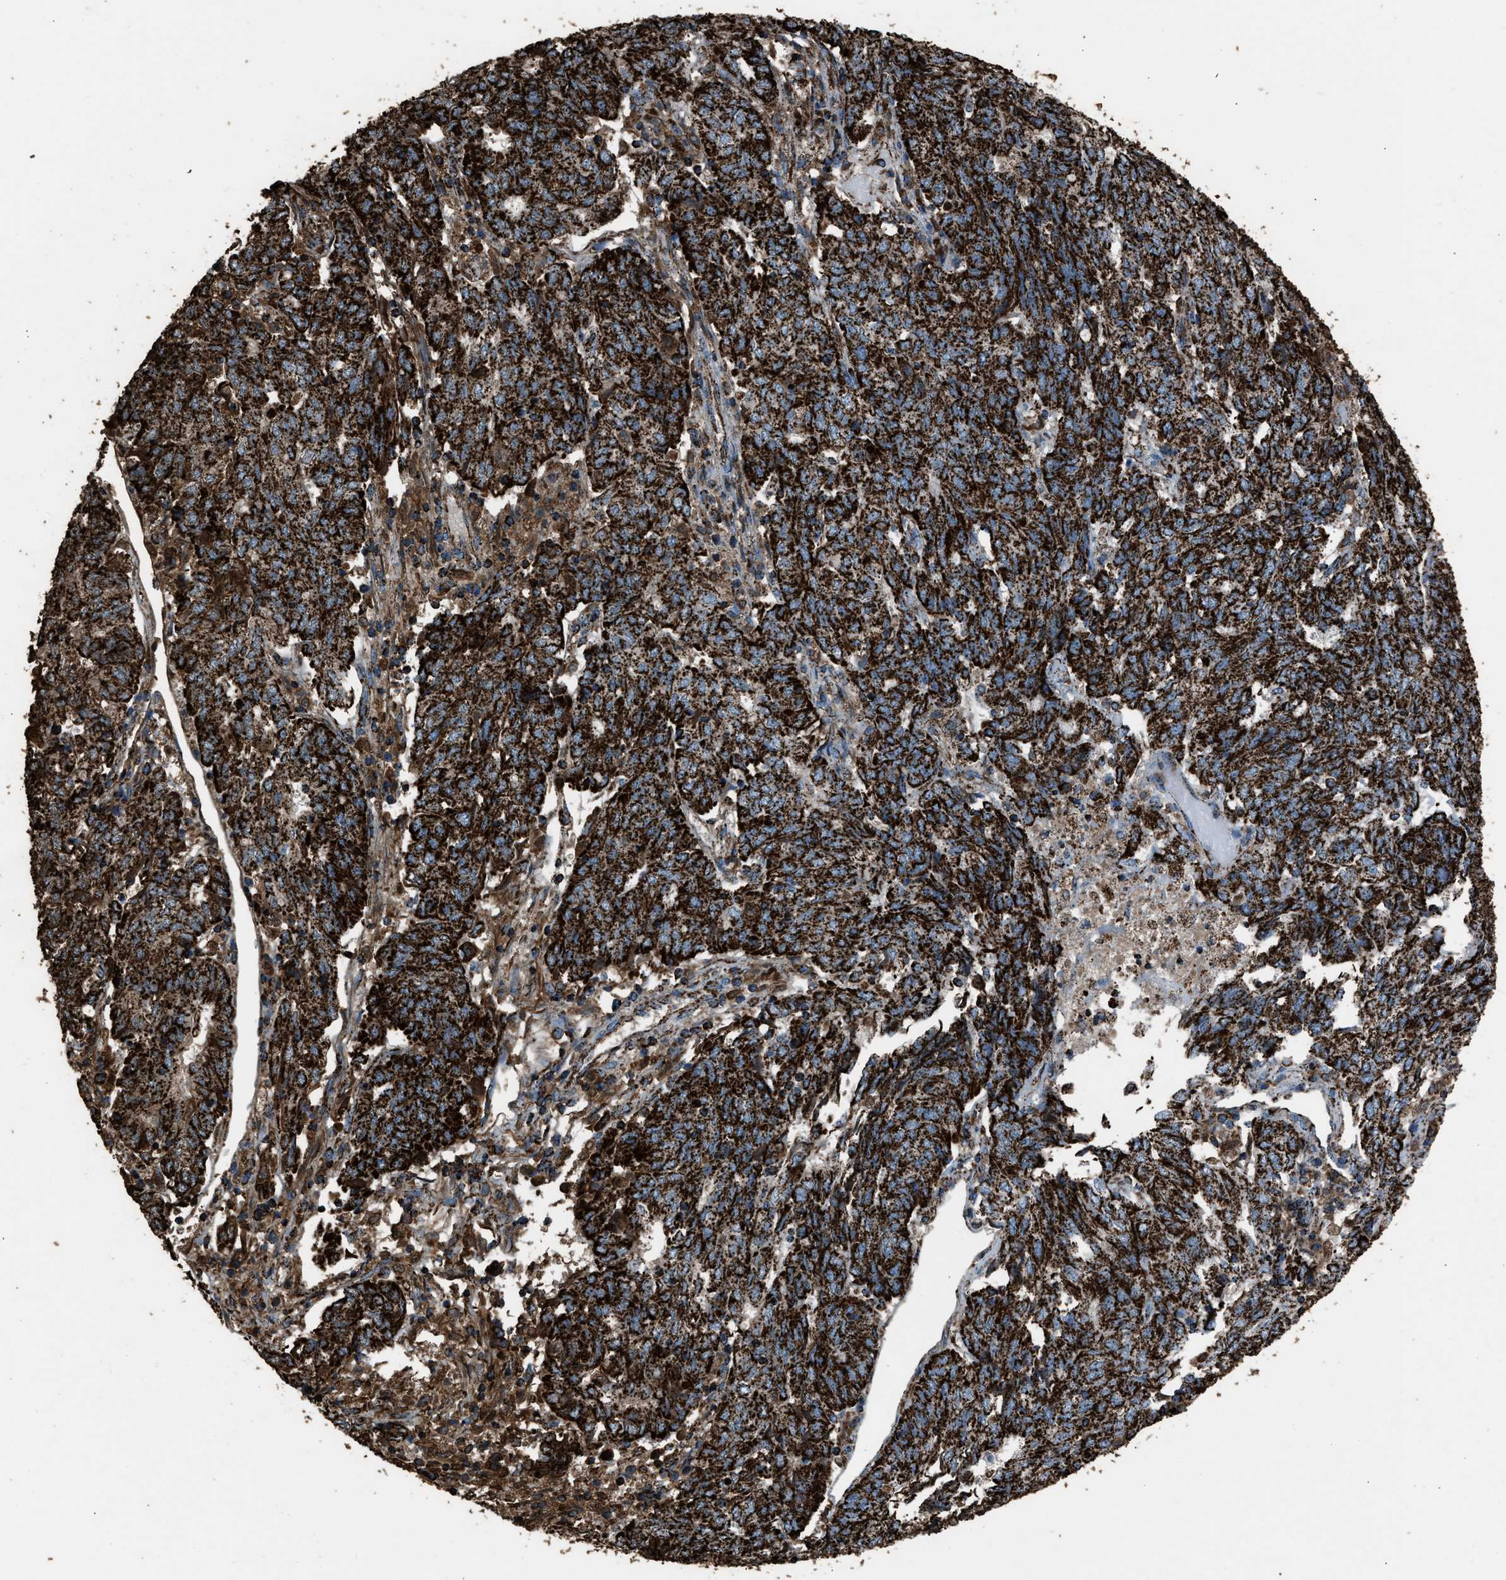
{"staining": {"intensity": "strong", "quantity": ">75%", "location": "cytoplasmic/membranous"}, "tissue": "endometrial cancer", "cell_type": "Tumor cells", "image_type": "cancer", "snomed": [{"axis": "morphology", "description": "Adenocarcinoma, NOS"}, {"axis": "topography", "description": "Endometrium"}], "caption": "IHC micrograph of human endometrial cancer stained for a protein (brown), which exhibits high levels of strong cytoplasmic/membranous staining in about >75% of tumor cells.", "gene": "MDH2", "patient": {"sex": "female", "age": 80}}